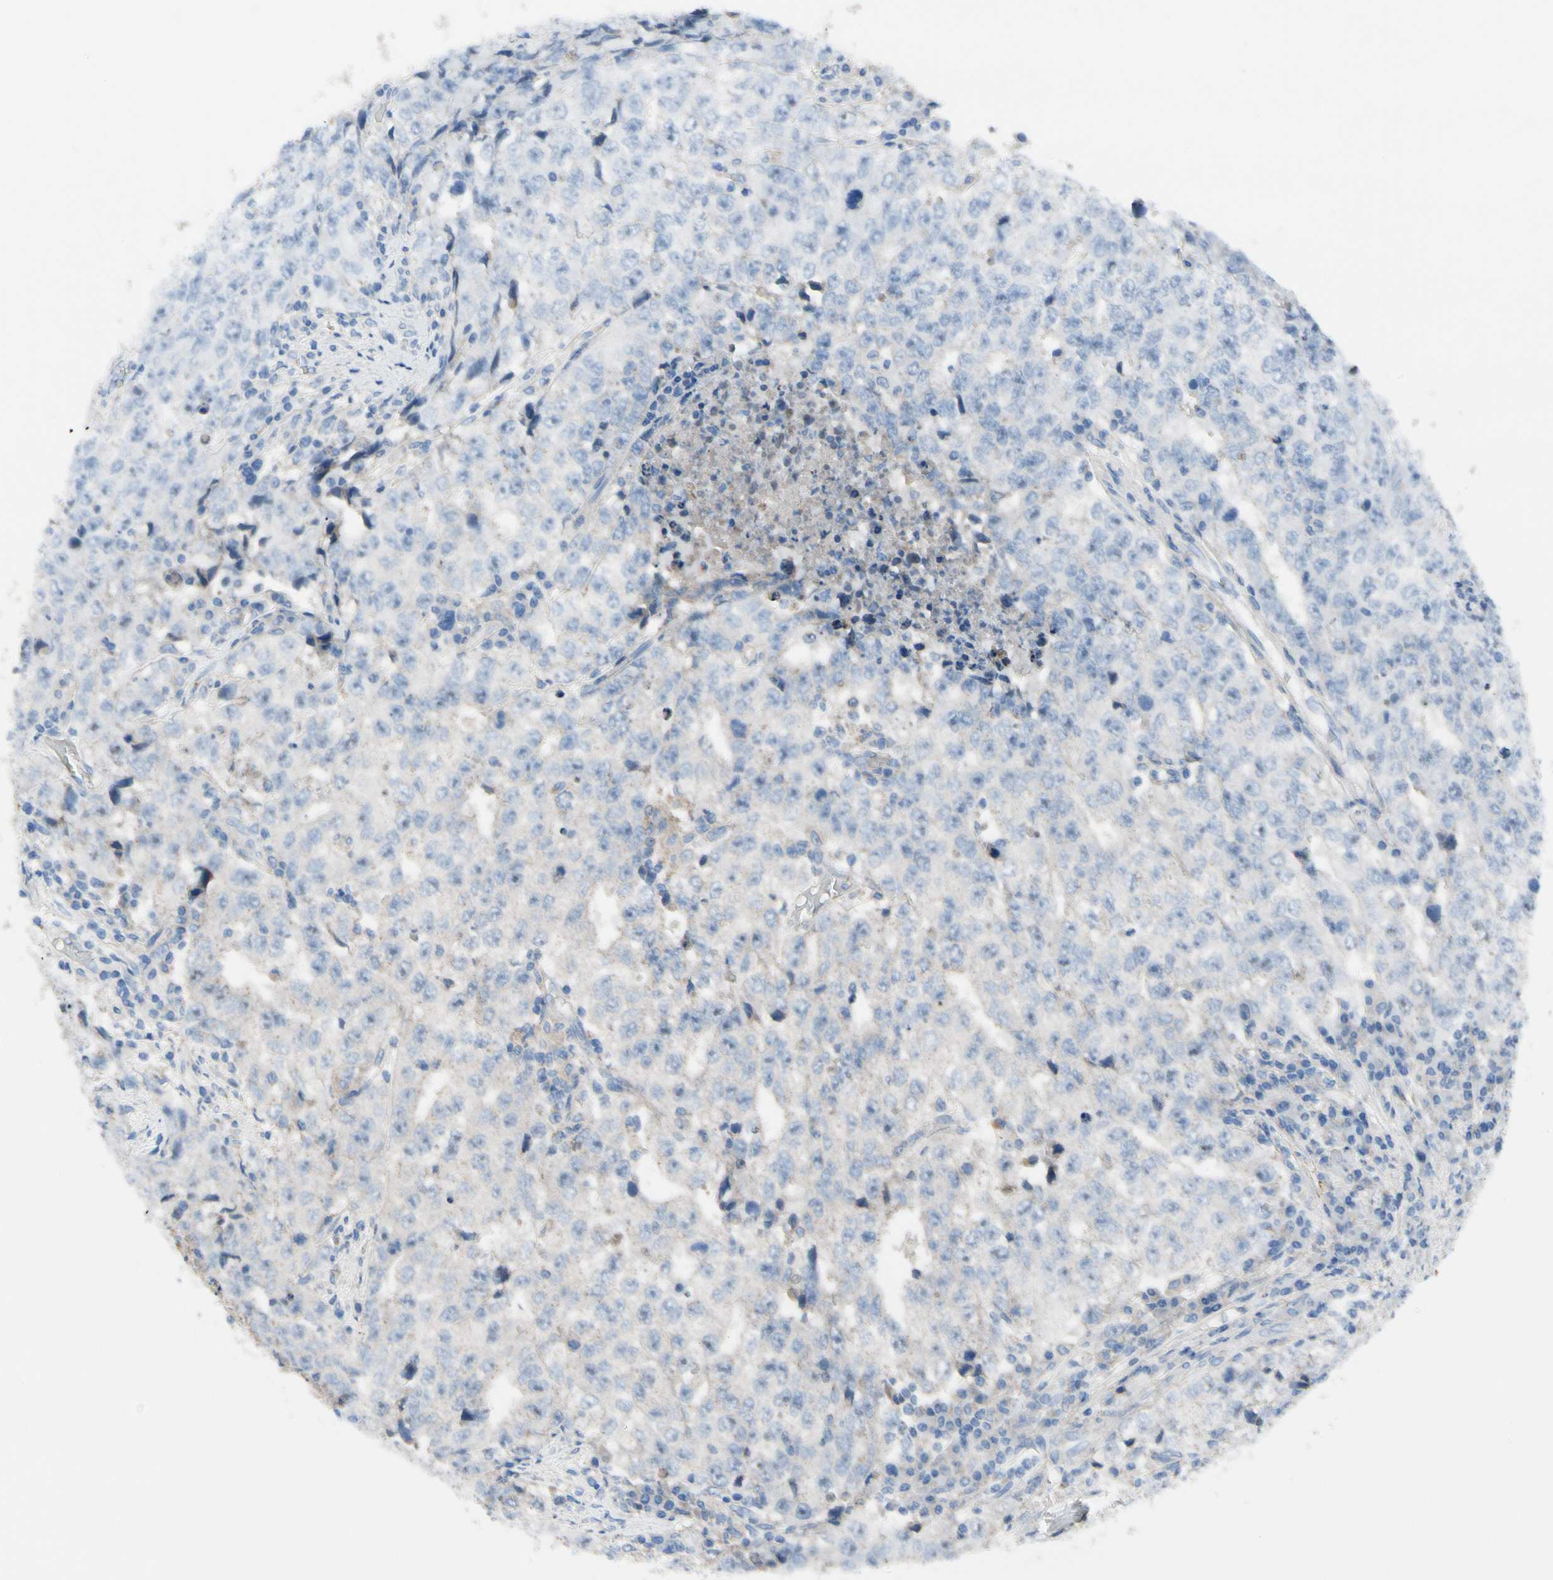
{"staining": {"intensity": "moderate", "quantity": "<25%", "location": "cytoplasmic/membranous"}, "tissue": "testis cancer", "cell_type": "Tumor cells", "image_type": "cancer", "snomed": [{"axis": "morphology", "description": "Necrosis, NOS"}, {"axis": "morphology", "description": "Carcinoma, Embryonal, NOS"}, {"axis": "topography", "description": "Testis"}], "caption": "A histopathology image of testis cancer (embryonal carcinoma) stained for a protein shows moderate cytoplasmic/membranous brown staining in tumor cells. The staining was performed using DAB, with brown indicating positive protein expression. Nuclei are stained blue with hematoxylin.", "gene": "HJURP", "patient": {"sex": "male", "age": 19}}